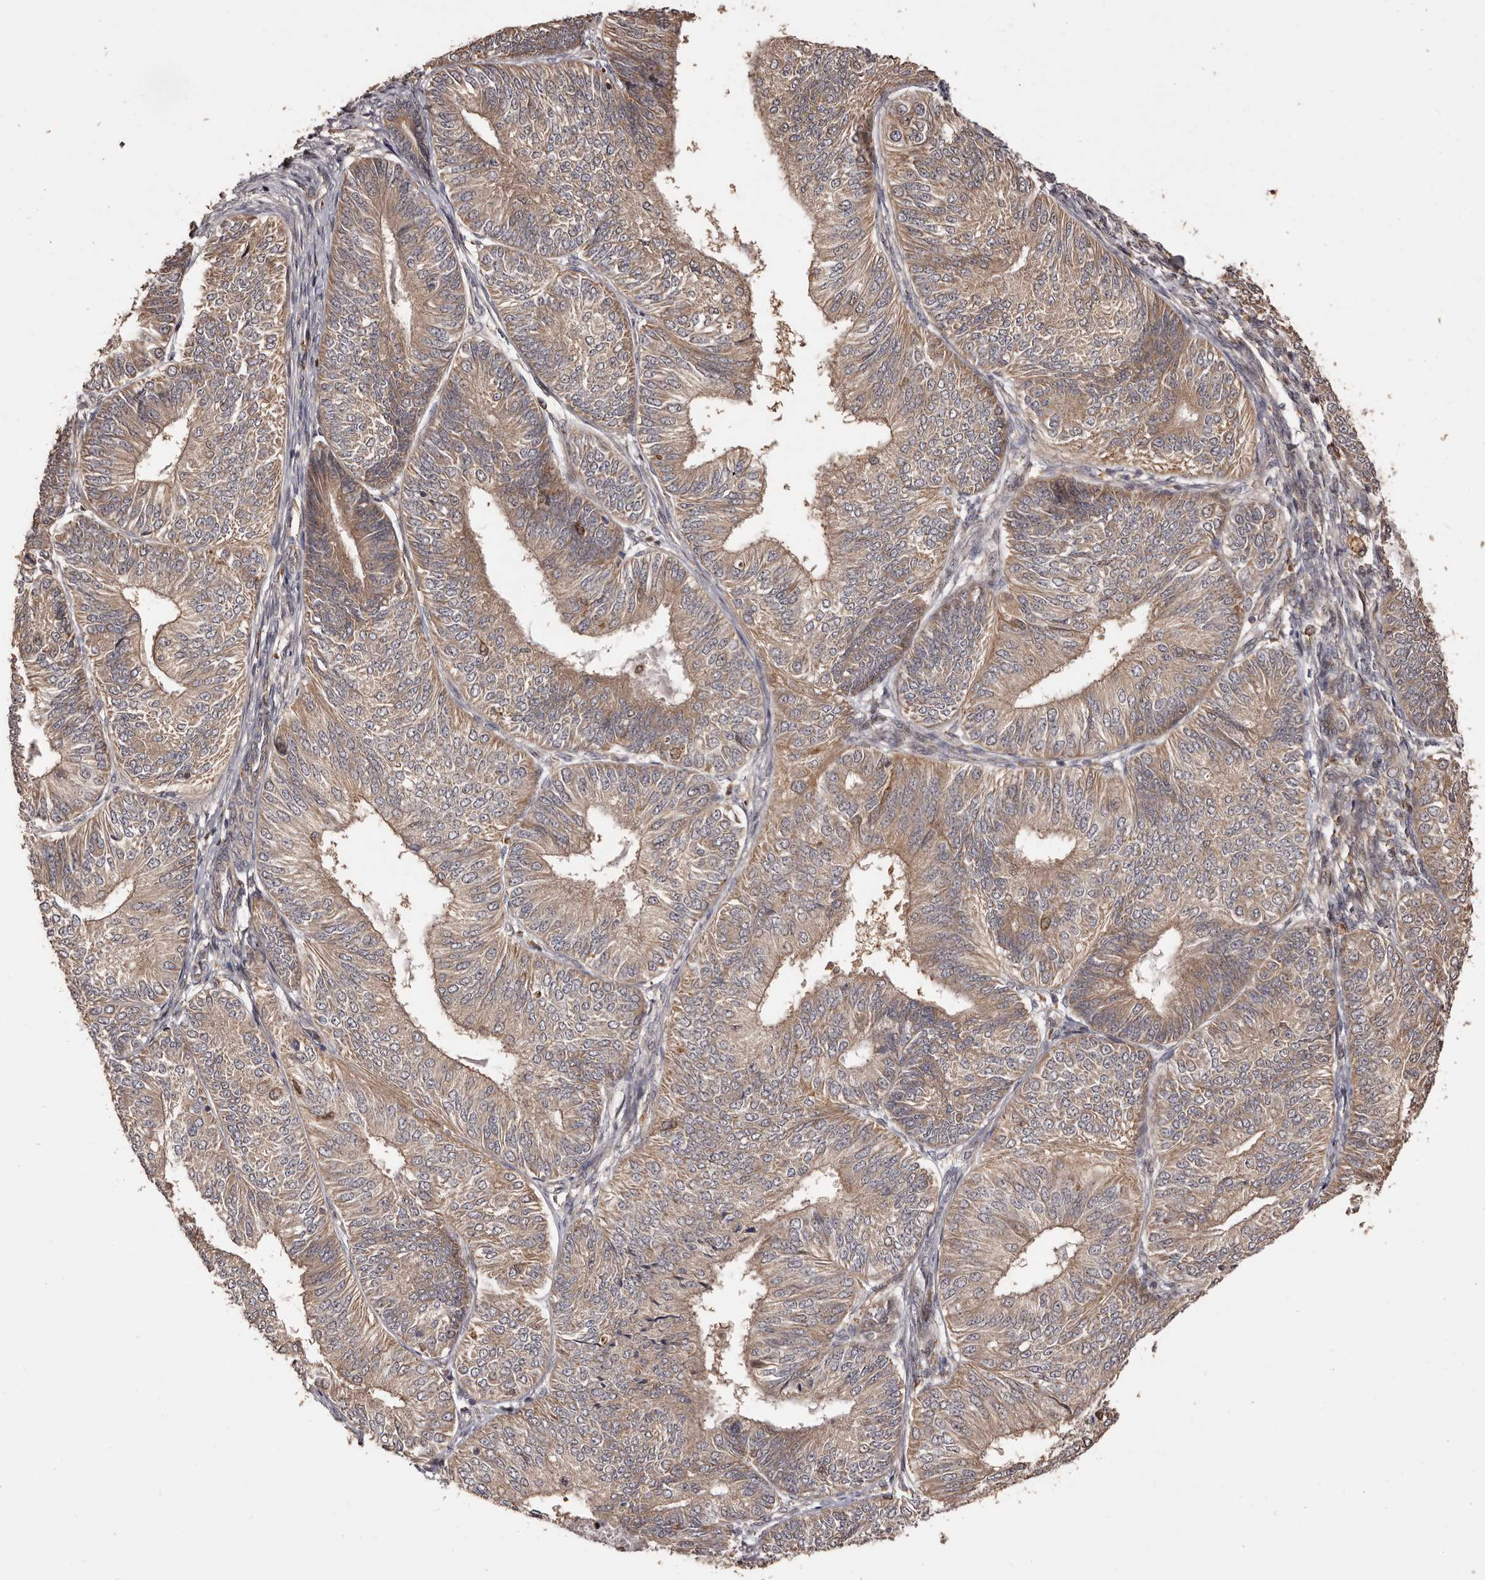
{"staining": {"intensity": "weak", "quantity": ">75%", "location": "cytoplasmic/membranous"}, "tissue": "endometrial cancer", "cell_type": "Tumor cells", "image_type": "cancer", "snomed": [{"axis": "morphology", "description": "Adenocarcinoma, NOS"}, {"axis": "topography", "description": "Endometrium"}], "caption": "Endometrial cancer (adenocarcinoma) stained for a protein (brown) reveals weak cytoplasmic/membranous positive positivity in about >75% of tumor cells.", "gene": "ZCCHC7", "patient": {"sex": "female", "age": 58}}